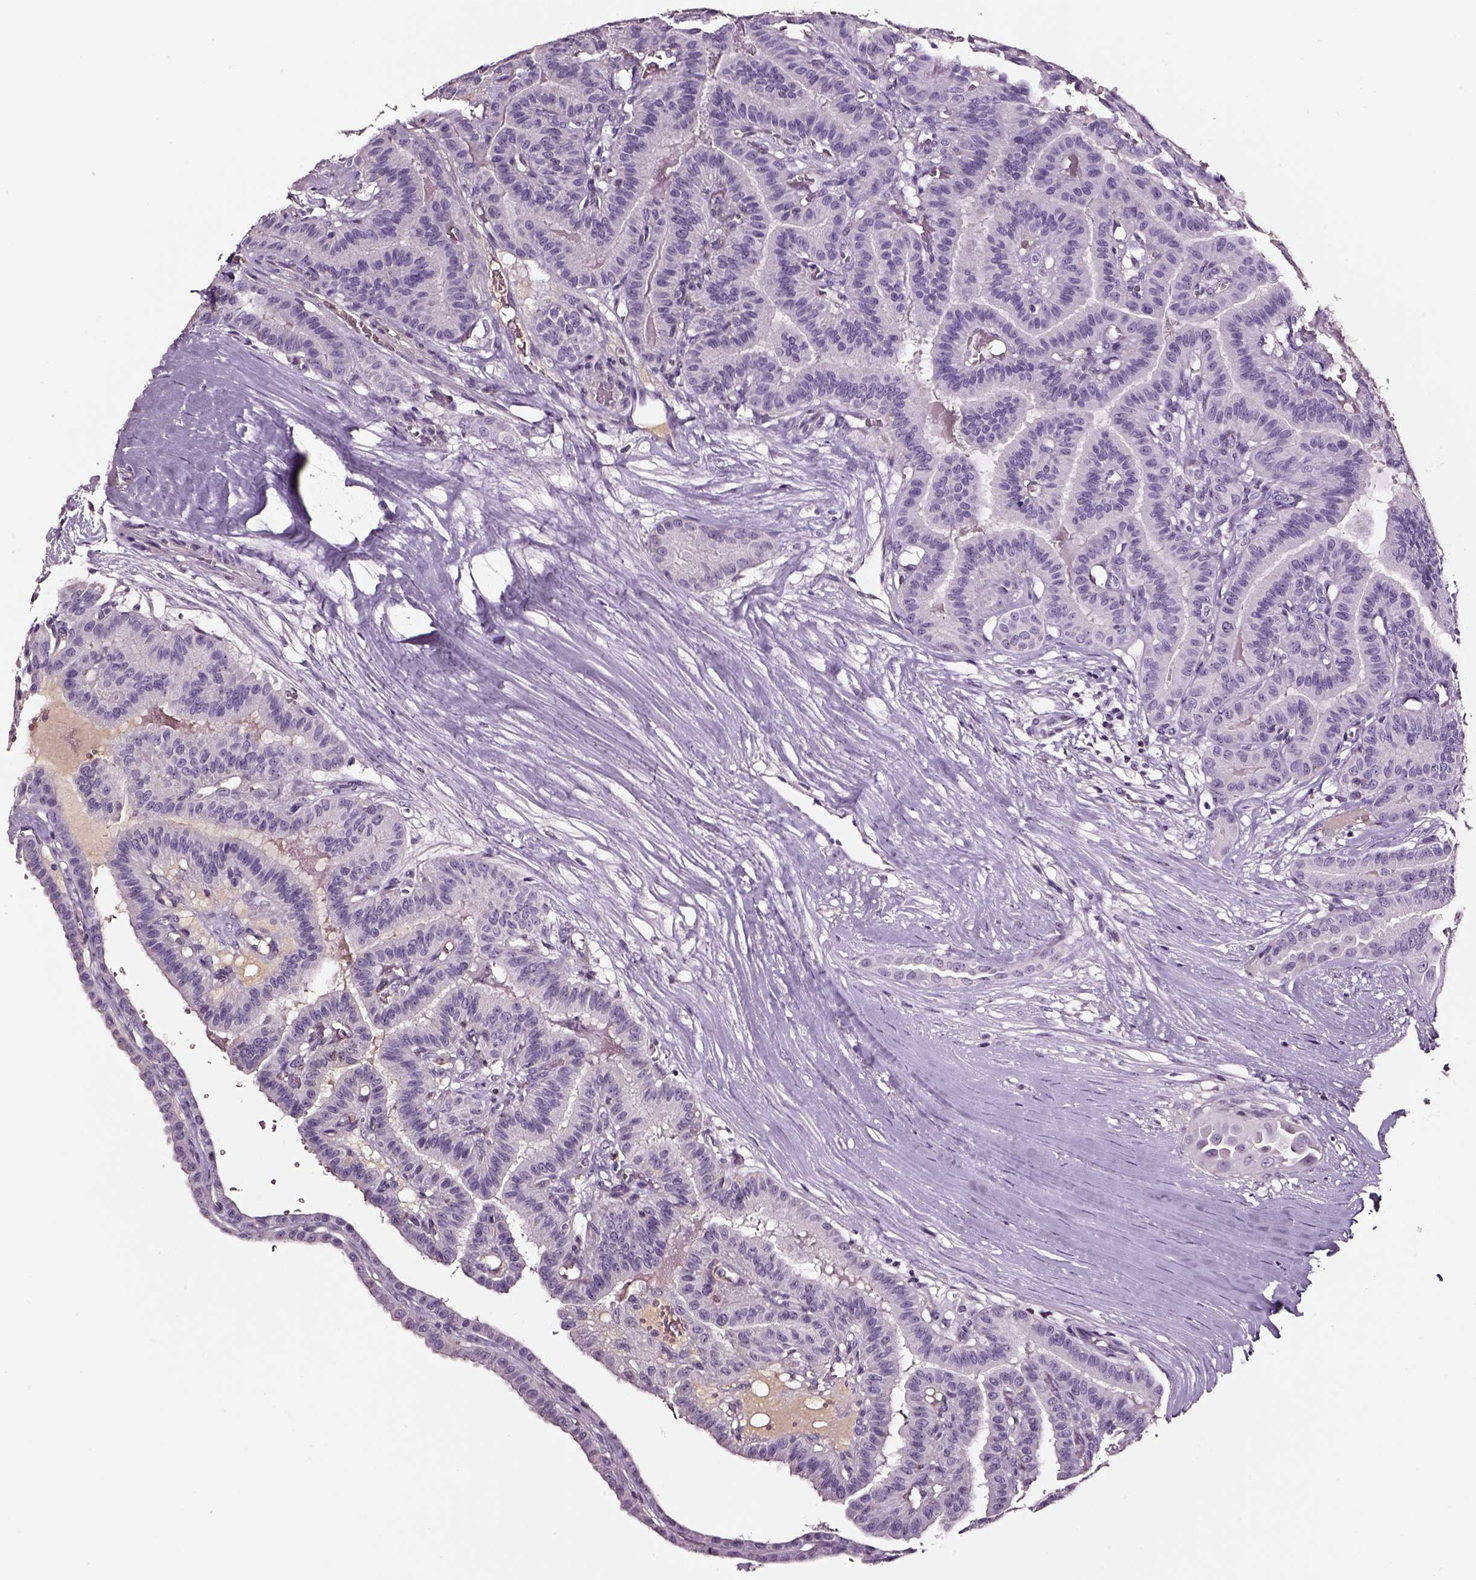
{"staining": {"intensity": "negative", "quantity": "none", "location": "none"}, "tissue": "thyroid cancer", "cell_type": "Tumor cells", "image_type": "cancer", "snomed": [{"axis": "morphology", "description": "Papillary adenocarcinoma, NOS"}, {"axis": "topography", "description": "Thyroid gland"}], "caption": "A high-resolution photomicrograph shows immunohistochemistry staining of thyroid cancer (papillary adenocarcinoma), which exhibits no significant staining in tumor cells.", "gene": "SMIM17", "patient": {"sex": "male", "age": 87}}